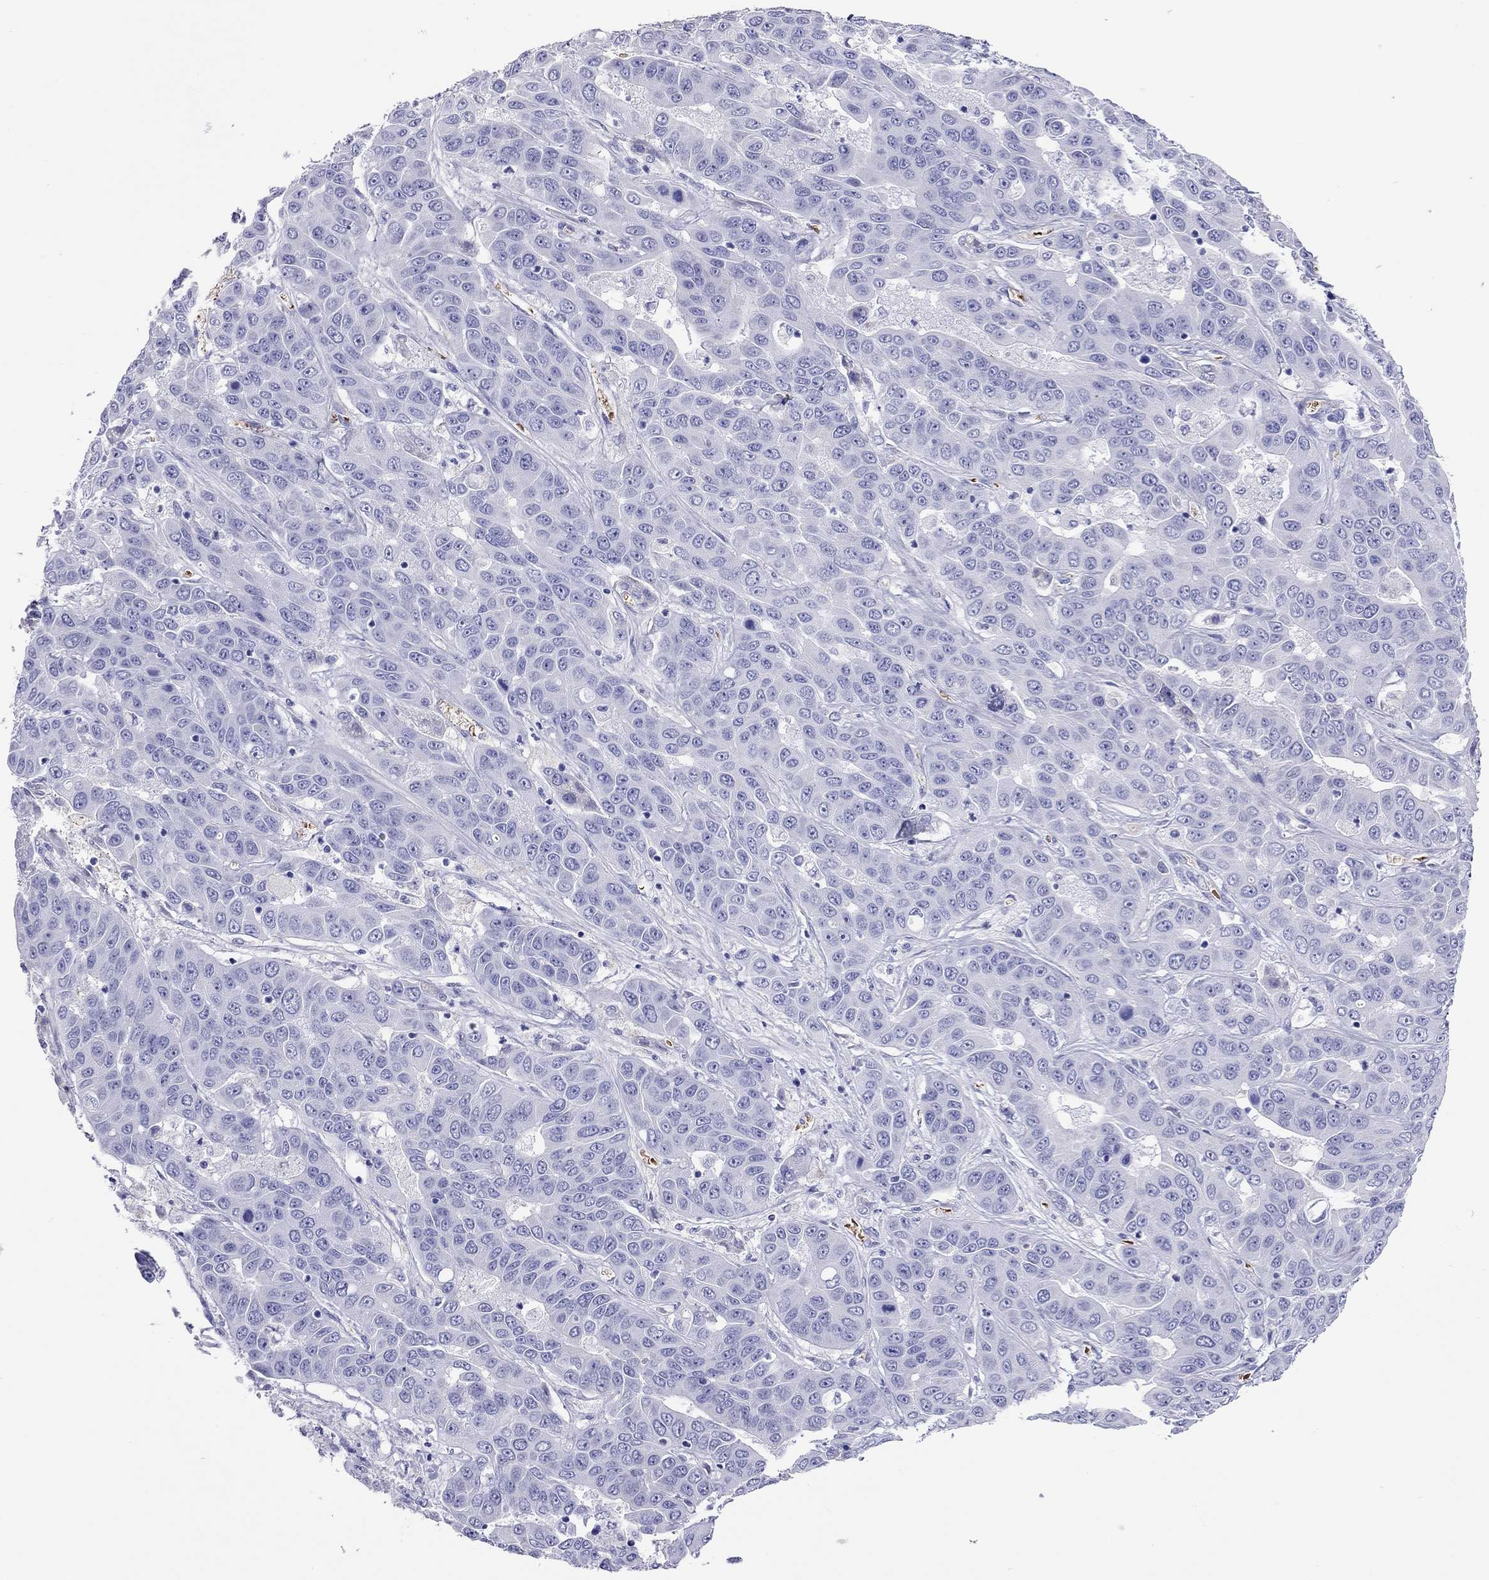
{"staining": {"intensity": "negative", "quantity": "none", "location": "none"}, "tissue": "liver cancer", "cell_type": "Tumor cells", "image_type": "cancer", "snomed": [{"axis": "morphology", "description": "Cholangiocarcinoma"}, {"axis": "topography", "description": "Liver"}], "caption": "The photomicrograph demonstrates no staining of tumor cells in liver cholangiocarcinoma.", "gene": "PTPRN", "patient": {"sex": "female", "age": 52}}